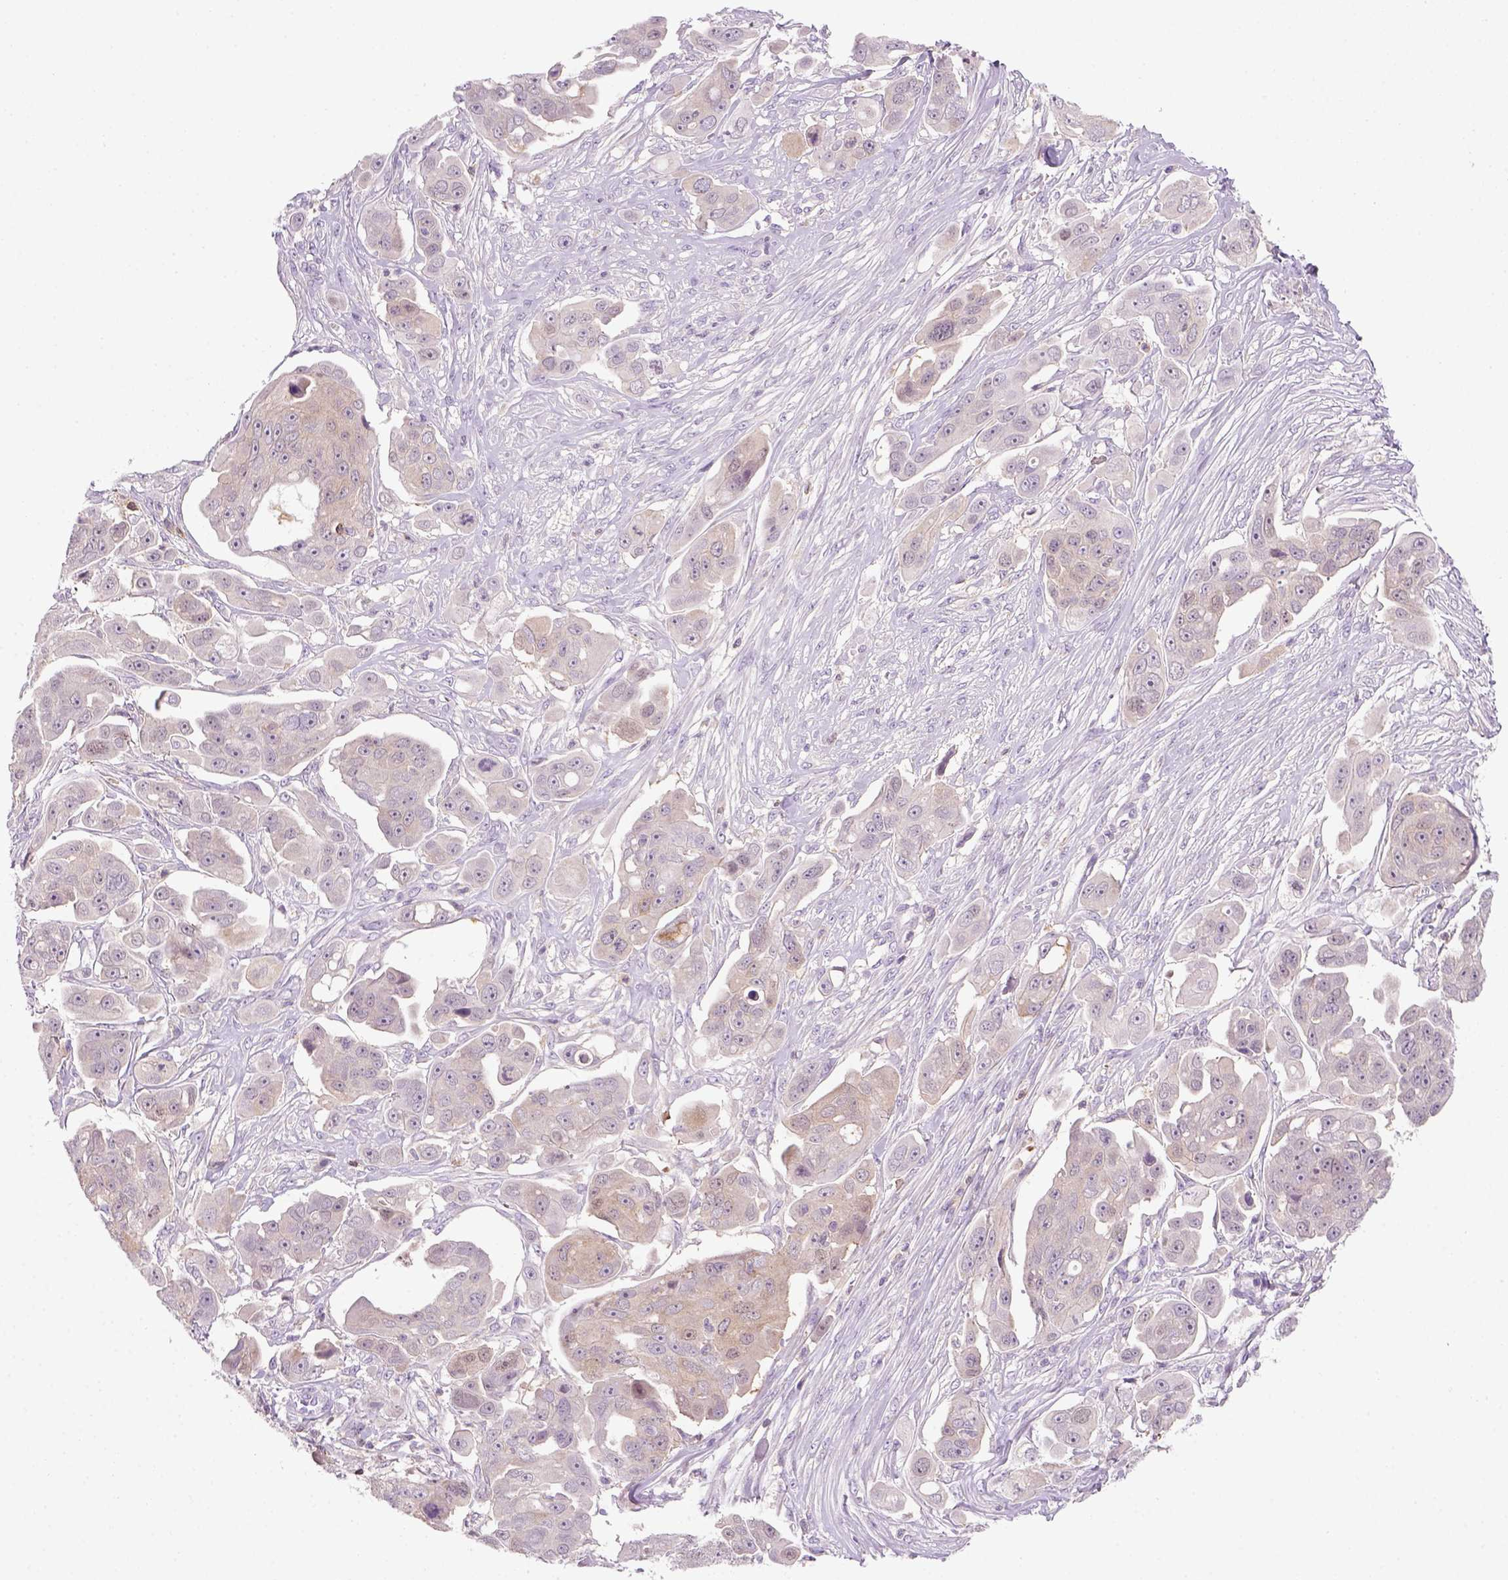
{"staining": {"intensity": "negative", "quantity": "none", "location": "none"}, "tissue": "ovarian cancer", "cell_type": "Tumor cells", "image_type": "cancer", "snomed": [{"axis": "morphology", "description": "Carcinoma, endometroid"}, {"axis": "topography", "description": "Ovary"}], "caption": "Immunohistochemistry (IHC) of ovarian endometroid carcinoma displays no staining in tumor cells. The staining was performed using DAB to visualize the protein expression in brown, while the nuclei were stained in blue with hematoxylin (Magnification: 20x).", "gene": "GOT1", "patient": {"sex": "female", "age": 70}}